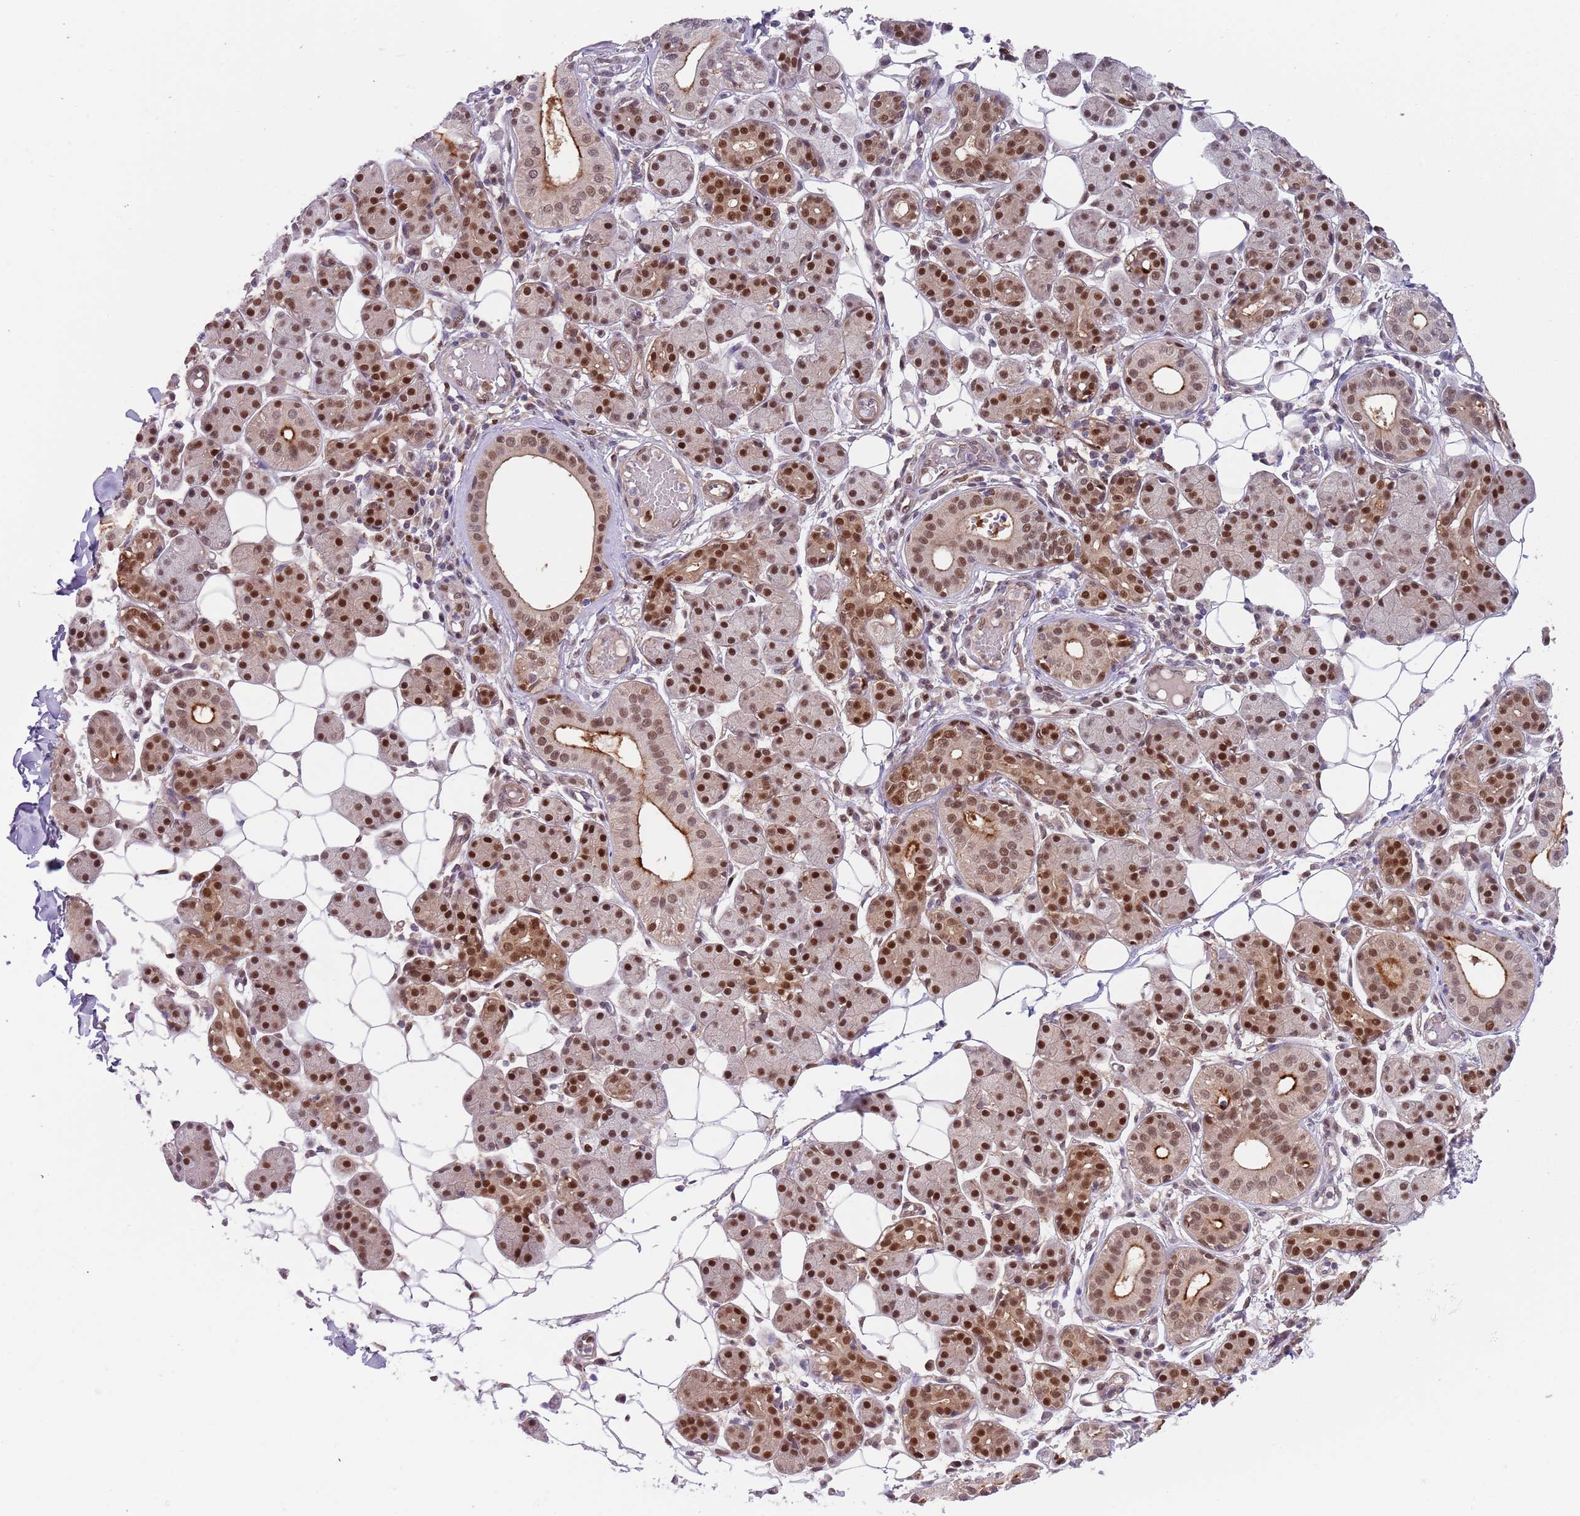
{"staining": {"intensity": "strong", "quantity": "25%-75%", "location": "cytoplasmic/membranous,nuclear"}, "tissue": "salivary gland", "cell_type": "Glandular cells", "image_type": "normal", "snomed": [{"axis": "morphology", "description": "Normal tissue, NOS"}, {"axis": "topography", "description": "Salivary gland"}], "caption": "IHC (DAB) staining of normal salivary gland exhibits strong cytoplasmic/membranous,nuclear protein positivity in approximately 25%-75% of glandular cells.", "gene": "RMND5B", "patient": {"sex": "female", "age": 33}}